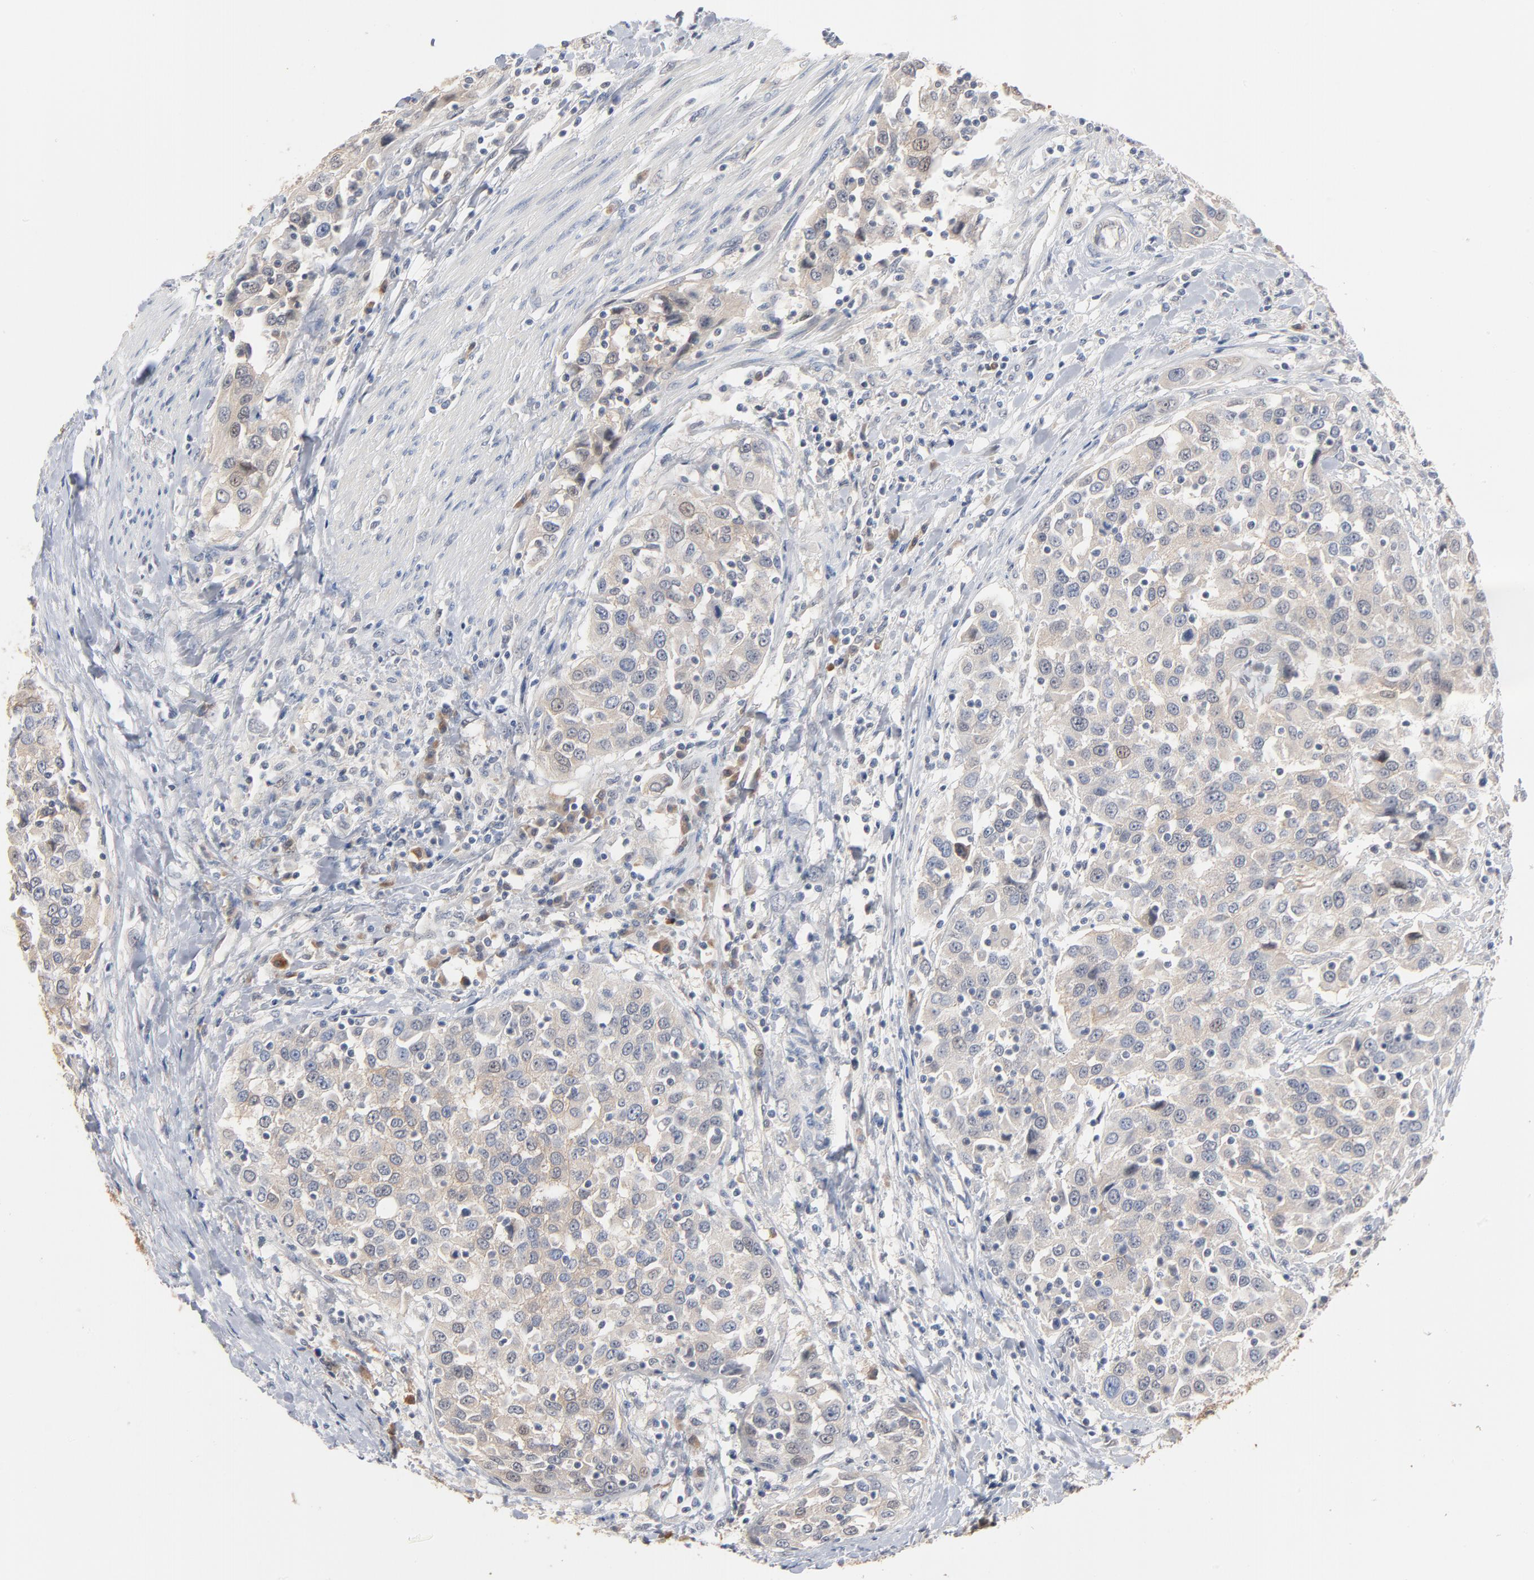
{"staining": {"intensity": "moderate", "quantity": "25%-75%", "location": "cytoplasmic/membranous"}, "tissue": "urothelial cancer", "cell_type": "Tumor cells", "image_type": "cancer", "snomed": [{"axis": "morphology", "description": "Urothelial carcinoma, High grade"}, {"axis": "topography", "description": "Urinary bladder"}], "caption": "Protein expression by immunohistochemistry displays moderate cytoplasmic/membranous expression in about 25%-75% of tumor cells in urothelial carcinoma (high-grade). (IHC, brightfield microscopy, high magnification).", "gene": "EPCAM", "patient": {"sex": "female", "age": 80}}